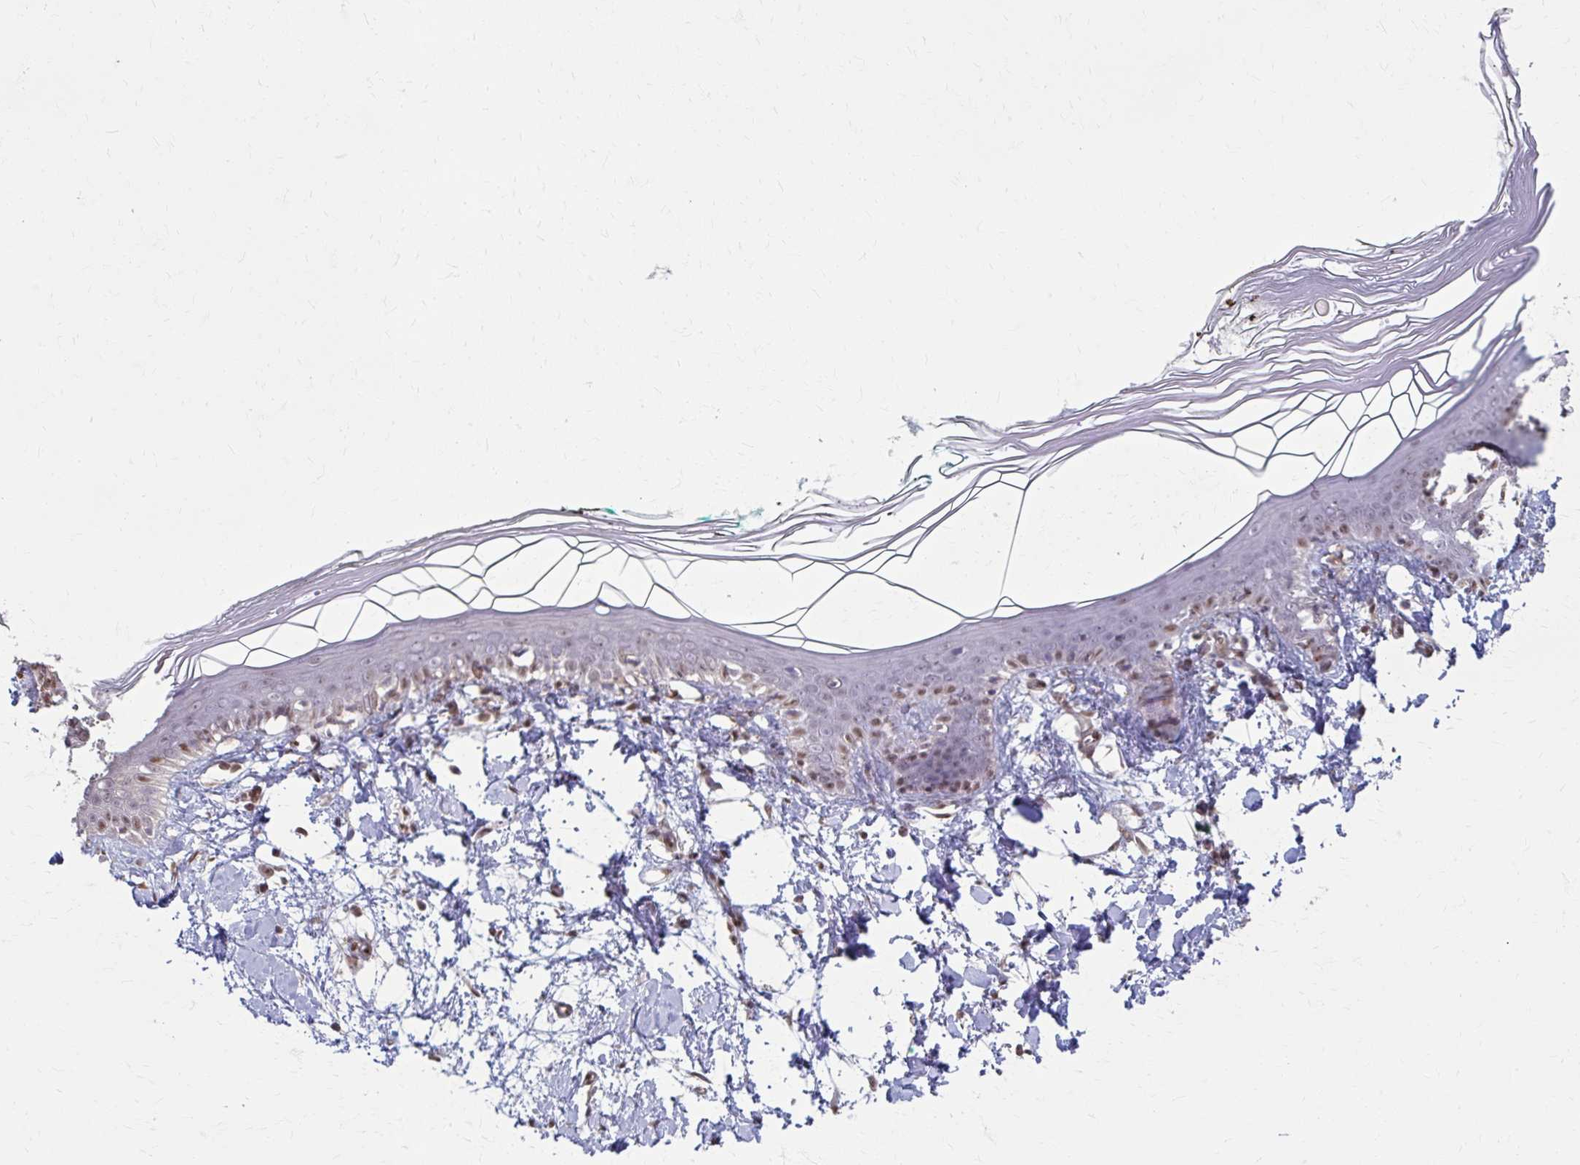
{"staining": {"intensity": "moderate", "quantity": ">75%", "location": "nuclear"}, "tissue": "skin", "cell_type": "Fibroblasts", "image_type": "normal", "snomed": [{"axis": "morphology", "description": "Normal tissue, NOS"}, {"axis": "topography", "description": "Skin"}], "caption": "IHC (DAB) staining of normal skin displays moderate nuclear protein expression in about >75% of fibroblasts.", "gene": "ING4", "patient": {"sex": "female", "age": 34}}